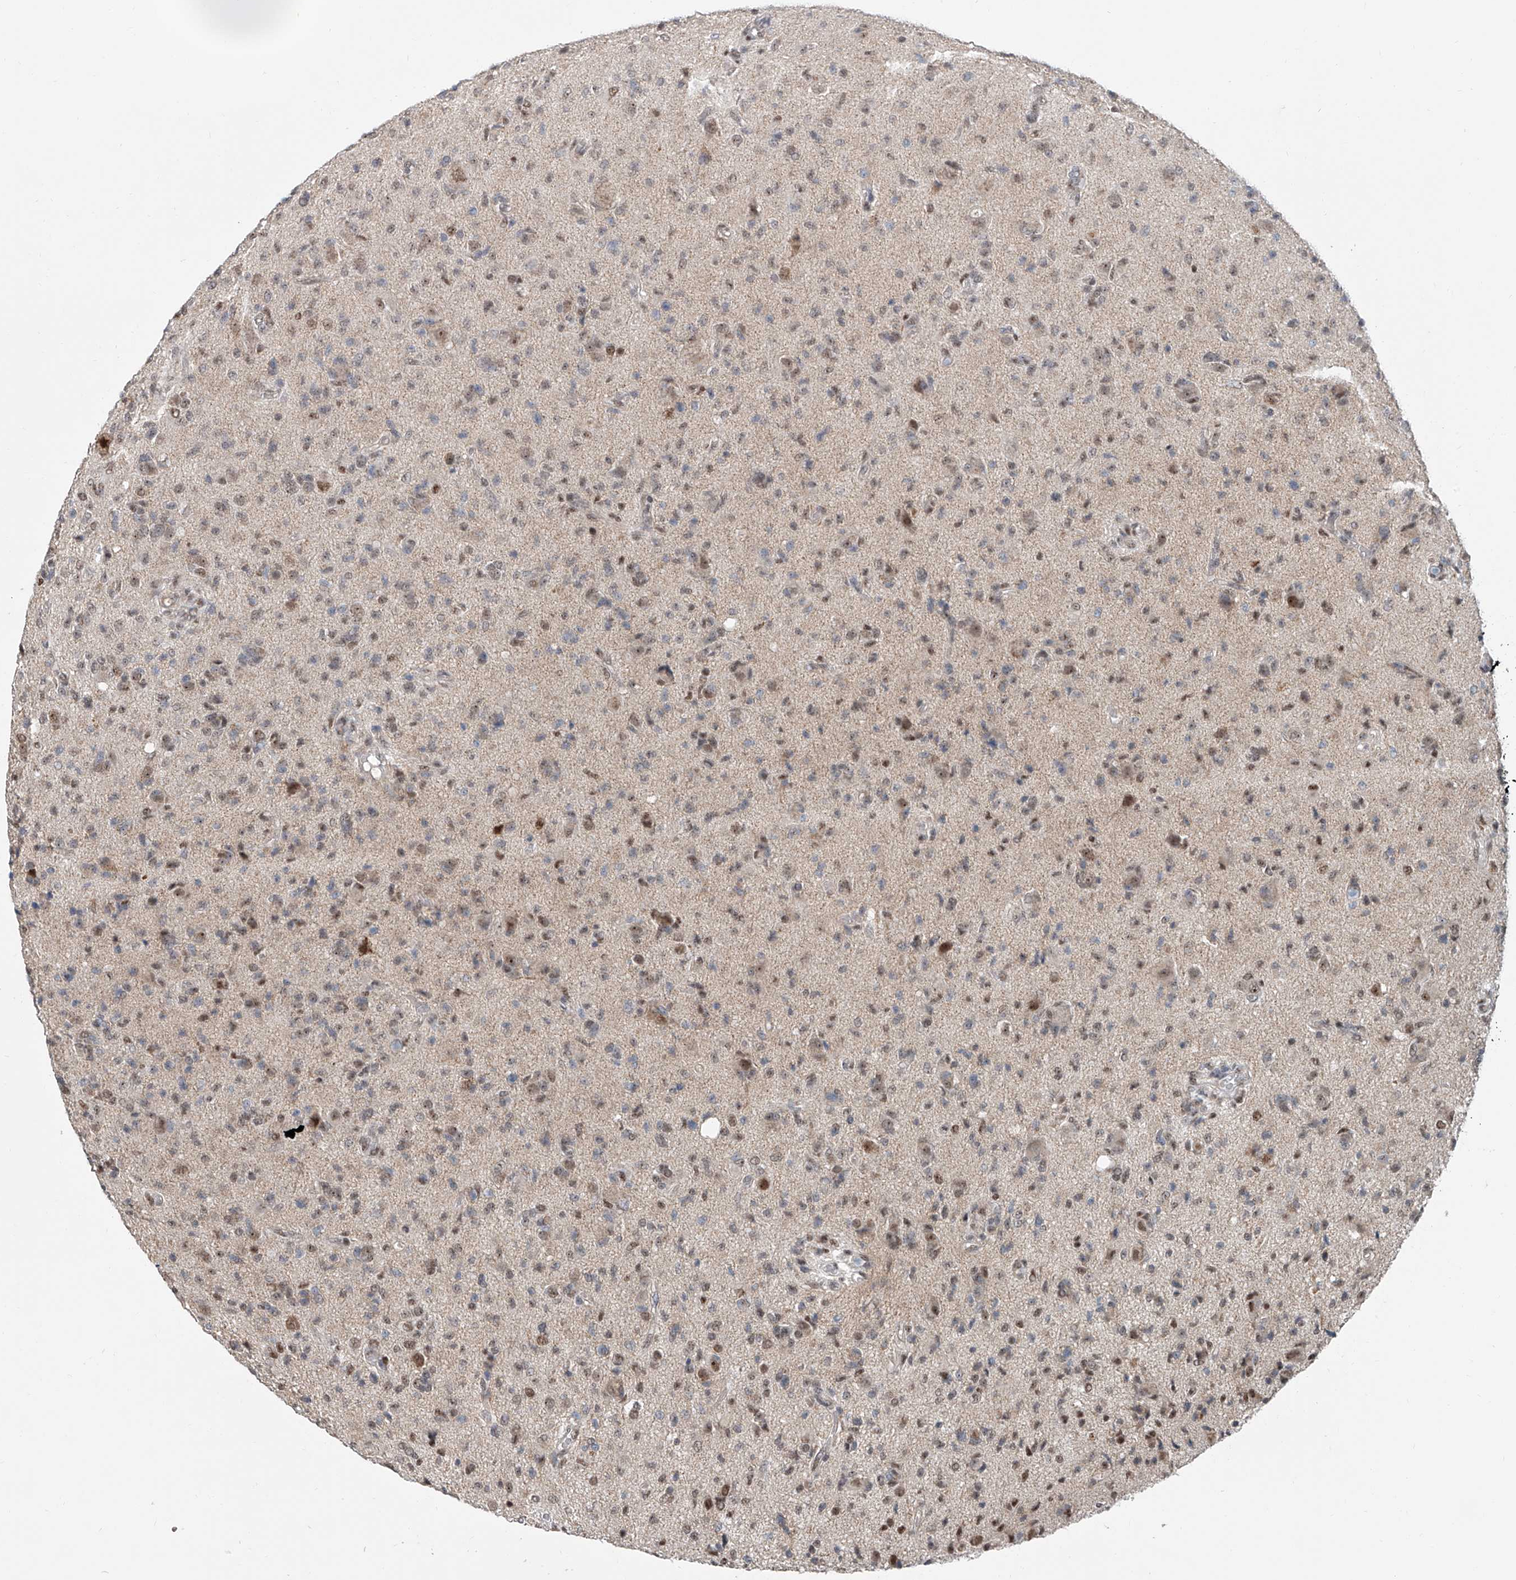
{"staining": {"intensity": "moderate", "quantity": "25%-75%", "location": "nuclear"}, "tissue": "glioma", "cell_type": "Tumor cells", "image_type": "cancer", "snomed": [{"axis": "morphology", "description": "Glioma, malignant, High grade"}, {"axis": "topography", "description": "Brain"}], "caption": "Immunohistochemical staining of glioma exhibits medium levels of moderate nuclear protein positivity in about 25%-75% of tumor cells.", "gene": "SDE2", "patient": {"sex": "female", "age": 57}}